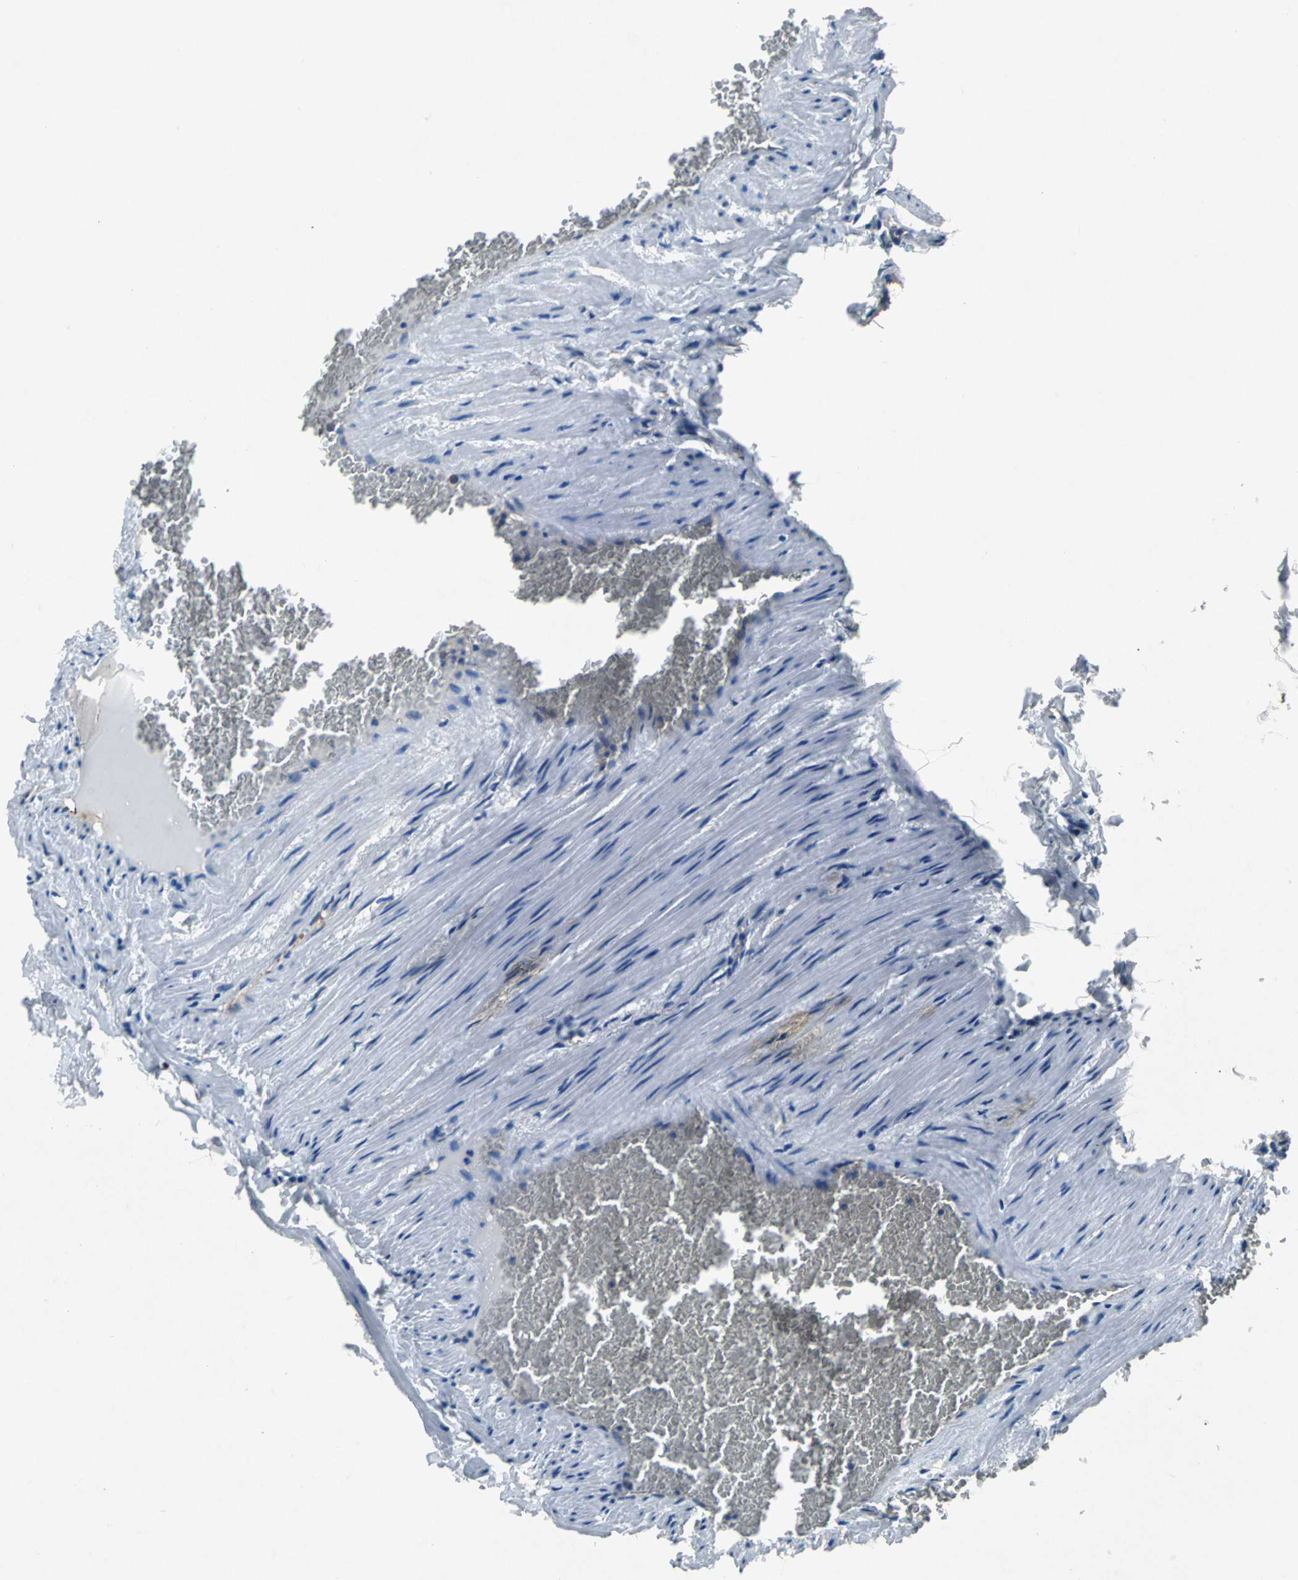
{"staining": {"intensity": "negative", "quantity": "none", "location": "none"}, "tissue": "adipose tissue", "cell_type": "Adipocytes", "image_type": "normal", "snomed": [{"axis": "morphology", "description": "Normal tissue, NOS"}, {"axis": "topography", "description": "Vascular tissue"}], "caption": "The image displays no significant positivity in adipocytes of adipose tissue. (Brightfield microscopy of DAB immunohistochemistry (IHC) at high magnification).", "gene": "RPS13", "patient": {"sex": "male", "age": 41}}